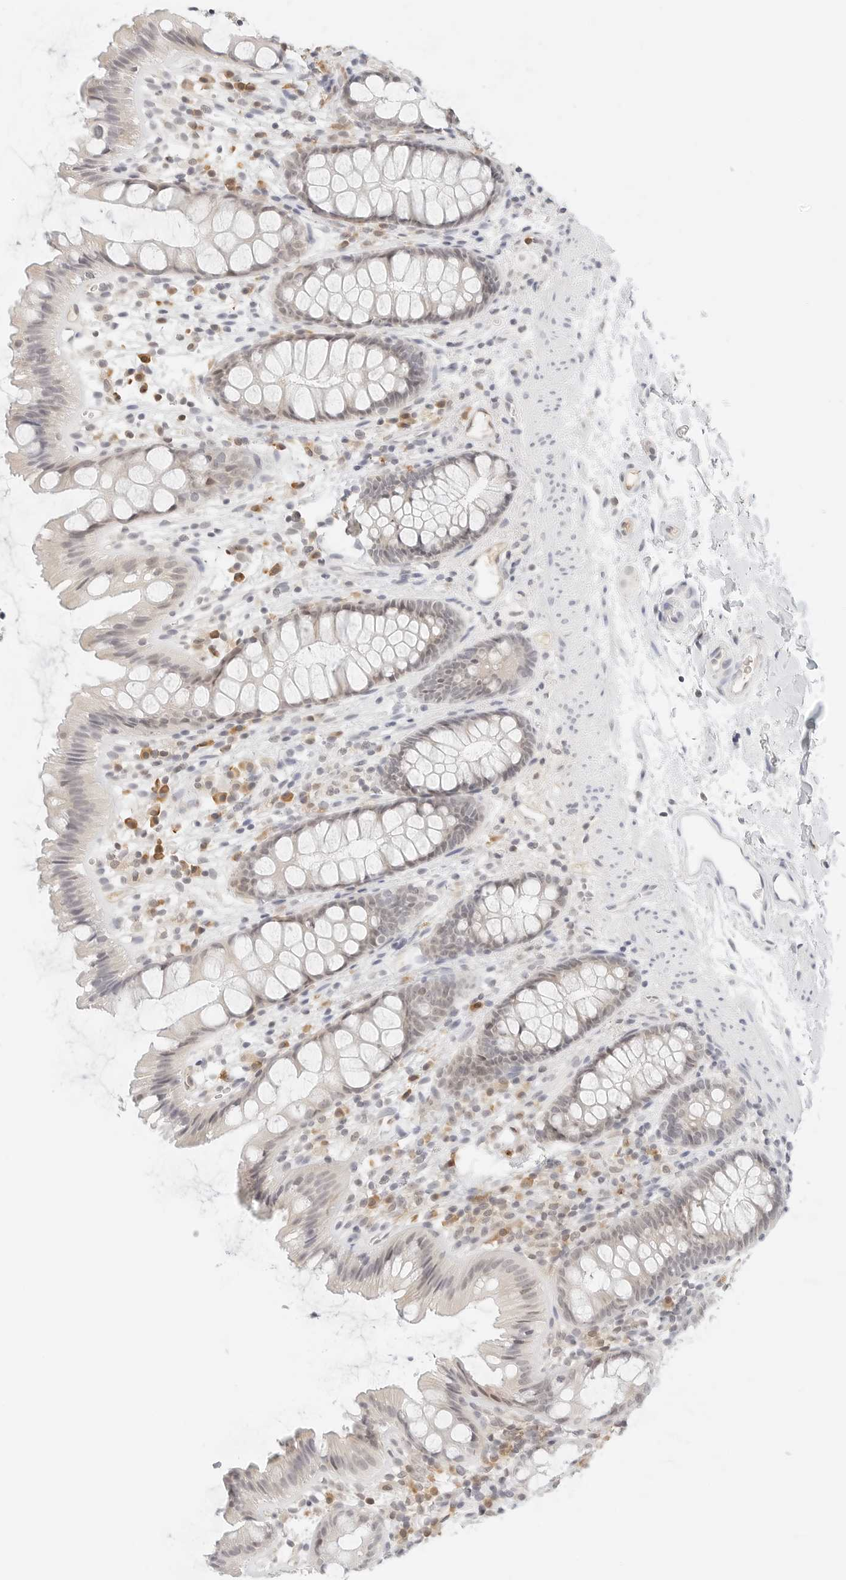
{"staining": {"intensity": "weak", "quantity": "25%-75%", "location": "nuclear"}, "tissue": "rectum", "cell_type": "Glandular cells", "image_type": "normal", "snomed": [{"axis": "morphology", "description": "Normal tissue, NOS"}, {"axis": "topography", "description": "Rectum"}], "caption": "DAB (3,3'-diaminobenzidine) immunohistochemical staining of benign rectum demonstrates weak nuclear protein staining in approximately 25%-75% of glandular cells.", "gene": "NEO1", "patient": {"sex": "female", "age": 65}}